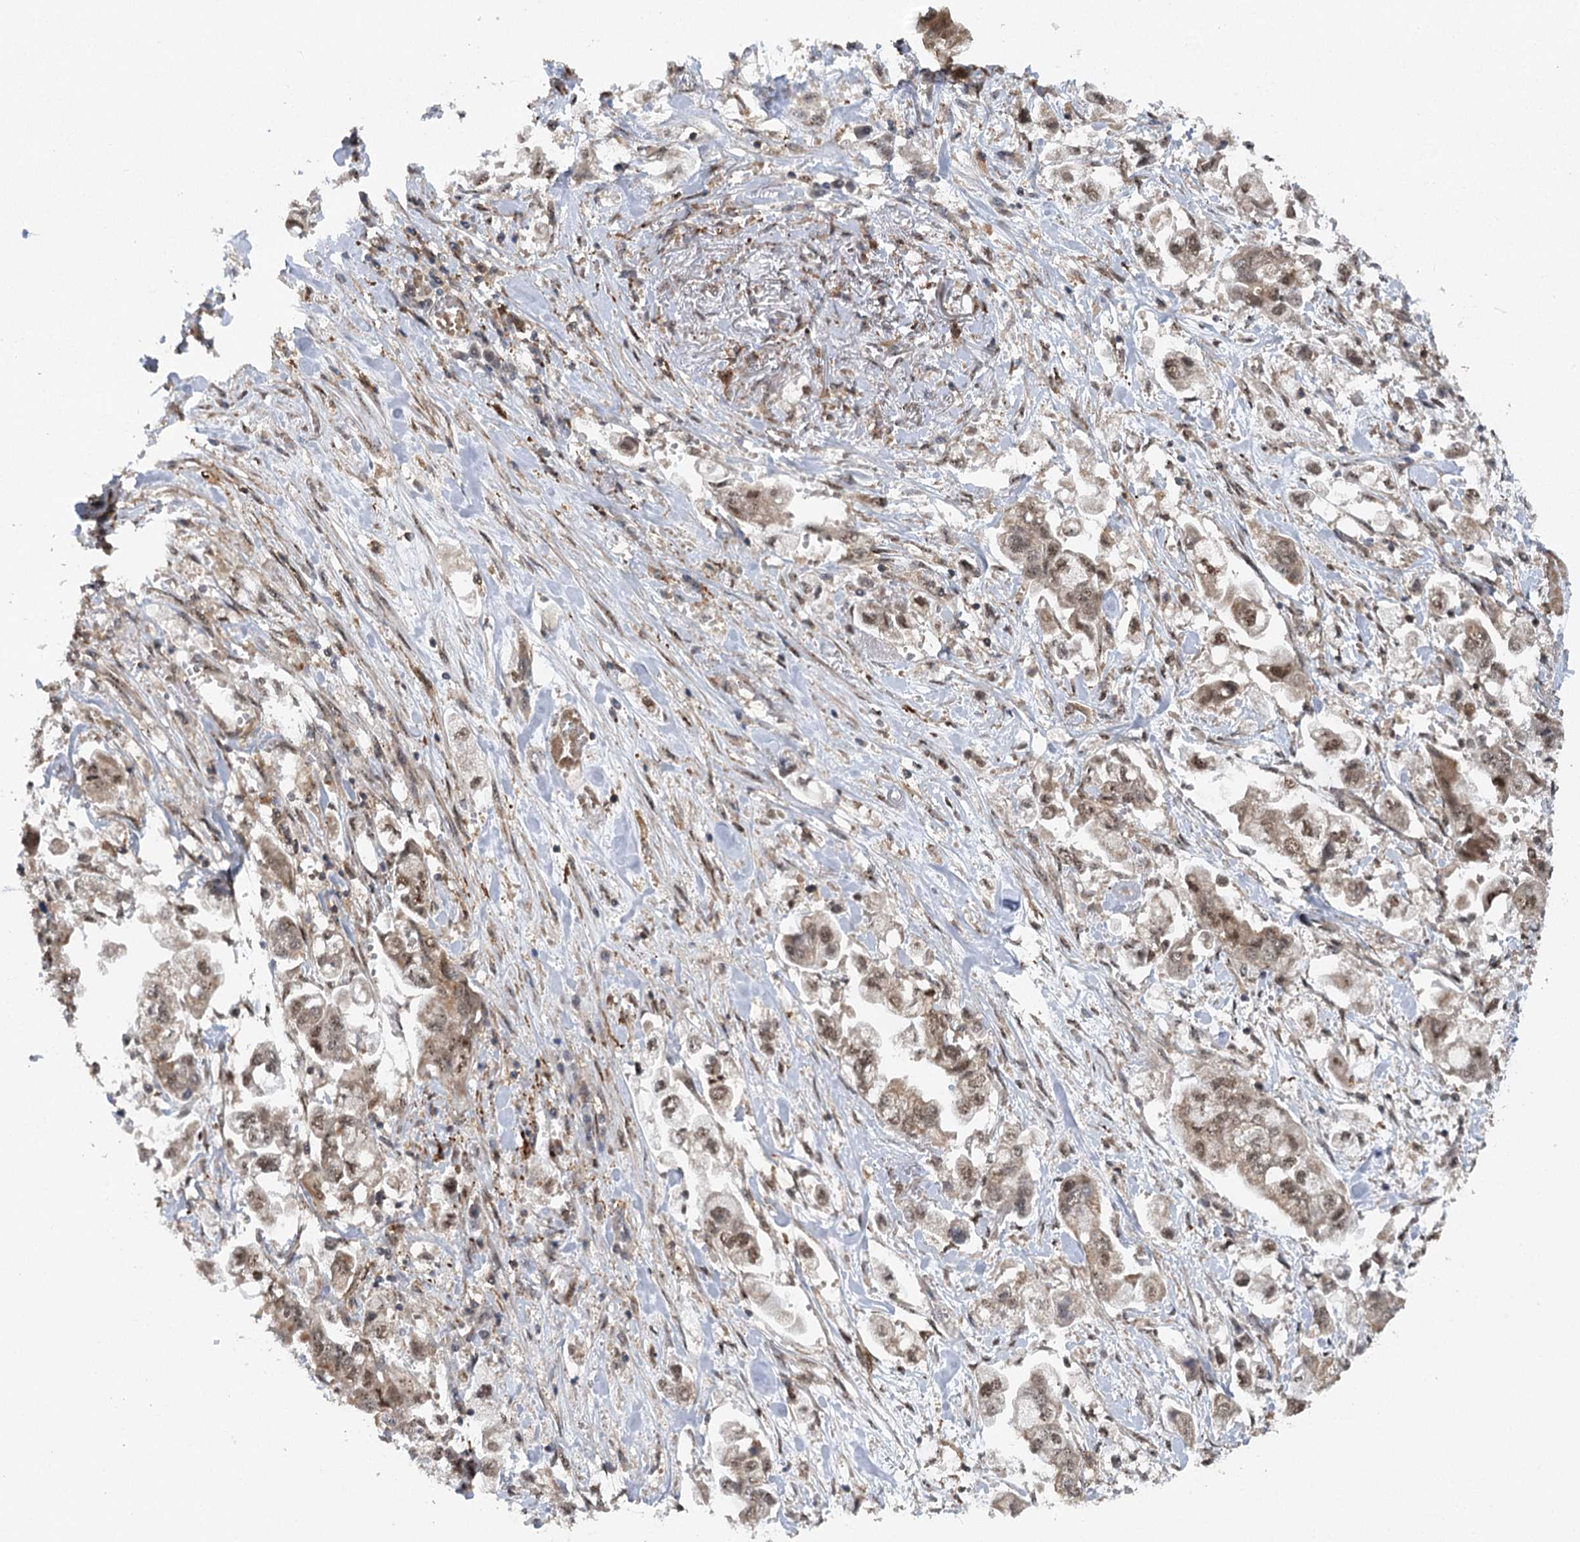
{"staining": {"intensity": "weak", "quantity": ">75%", "location": "cytoplasmic/membranous,nuclear"}, "tissue": "stomach cancer", "cell_type": "Tumor cells", "image_type": "cancer", "snomed": [{"axis": "morphology", "description": "Adenocarcinoma, NOS"}, {"axis": "topography", "description": "Stomach"}], "caption": "Immunohistochemistry (IHC) histopathology image of neoplastic tissue: human adenocarcinoma (stomach) stained using immunohistochemistry shows low levels of weak protein expression localized specifically in the cytoplasmic/membranous and nuclear of tumor cells, appearing as a cytoplasmic/membranous and nuclear brown color.", "gene": "C12orf4", "patient": {"sex": "male", "age": 62}}